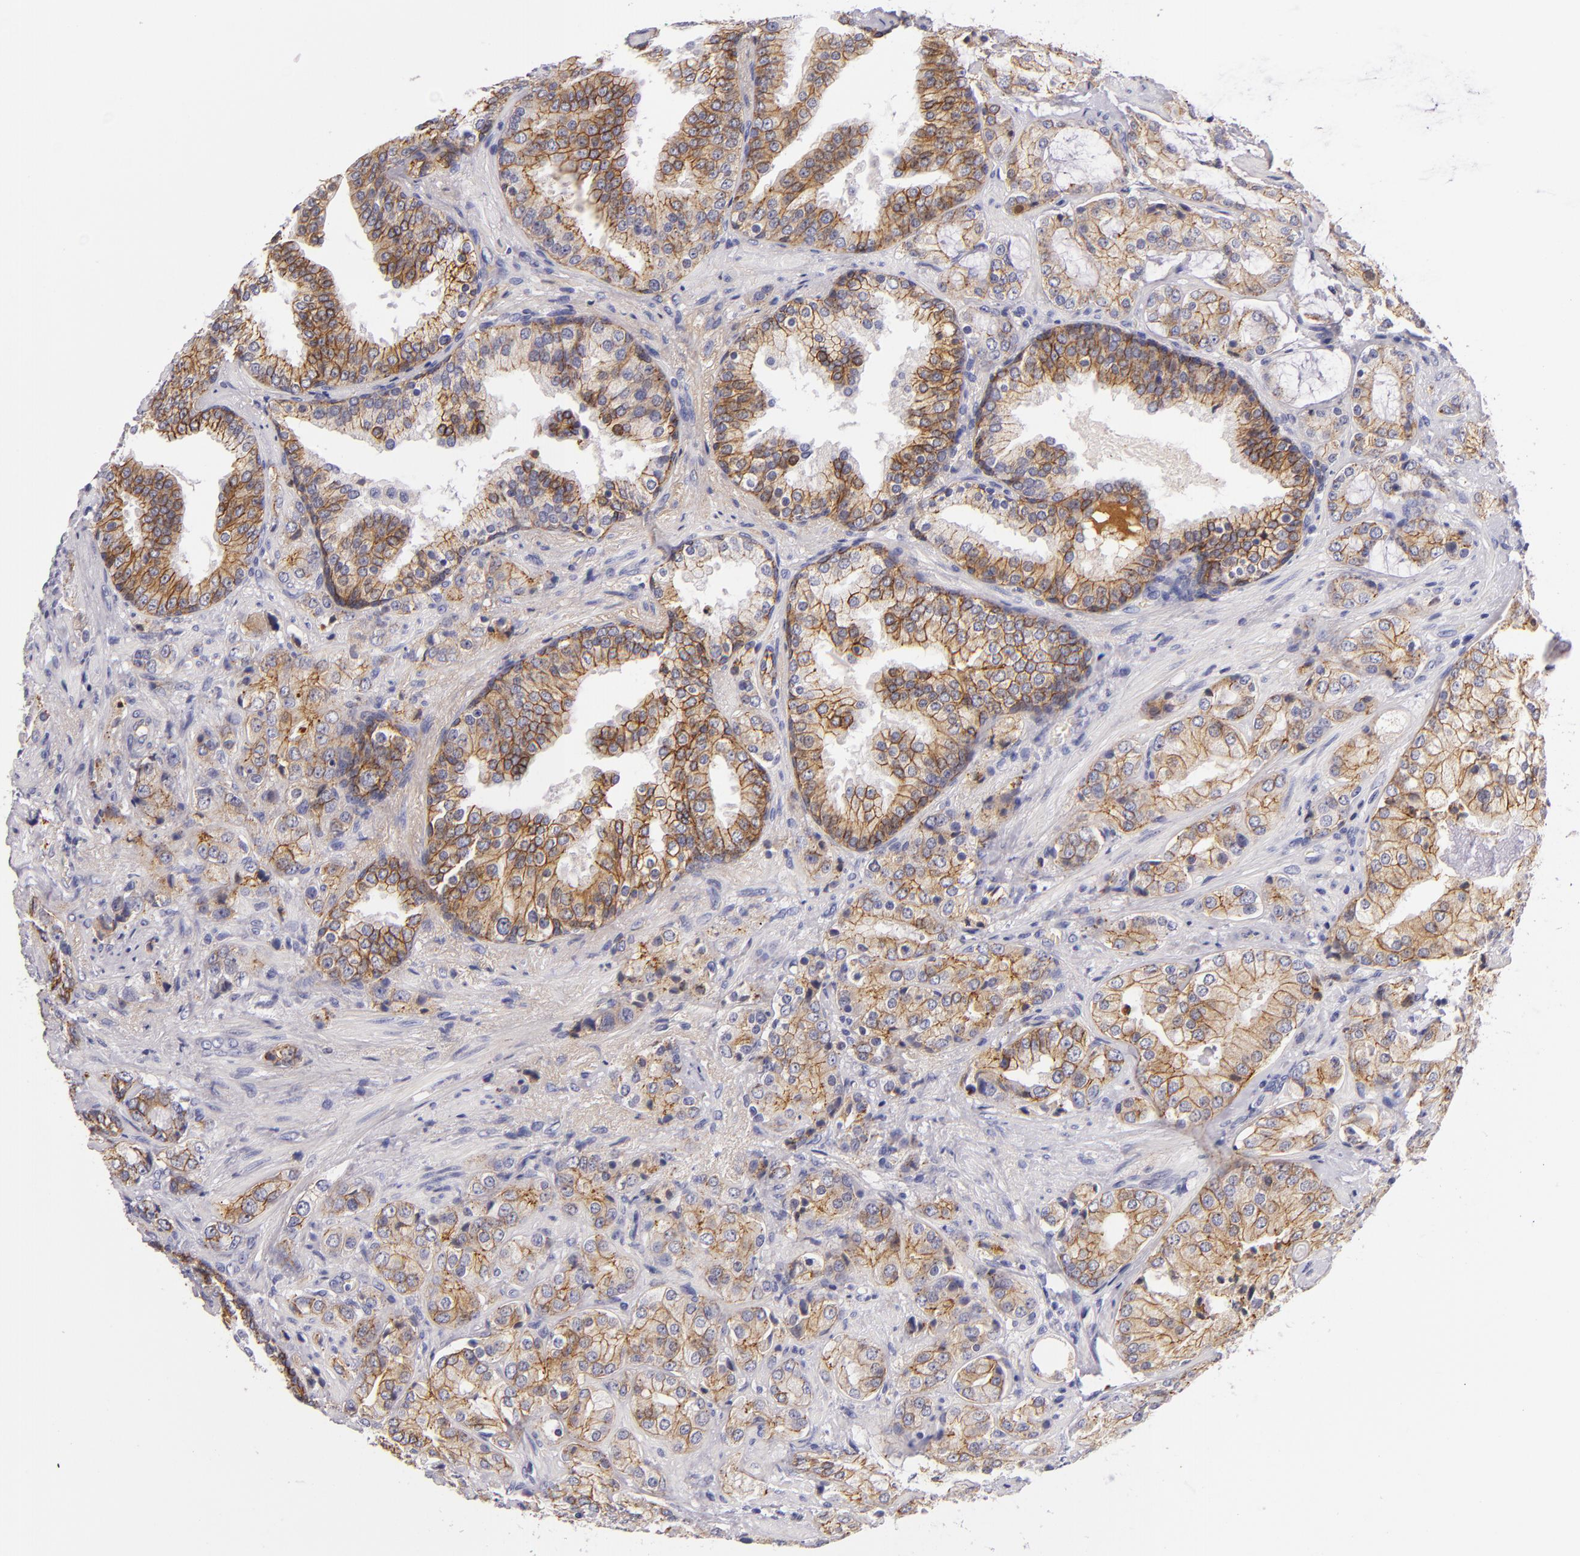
{"staining": {"intensity": "moderate", "quantity": ">75%", "location": "cytoplasmic/membranous"}, "tissue": "prostate cancer", "cell_type": "Tumor cells", "image_type": "cancer", "snomed": [{"axis": "morphology", "description": "Adenocarcinoma, Medium grade"}, {"axis": "topography", "description": "Prostate"}], "caption": "This is an image of immunohistochemistry staining of medium-grade adenocarcinoma (prostate), which shows moderate positivity in the cytoplasmic/membranous of tumor cells.", "gene": "CDH3", "patient": {"sex": "male", "age": 70}}